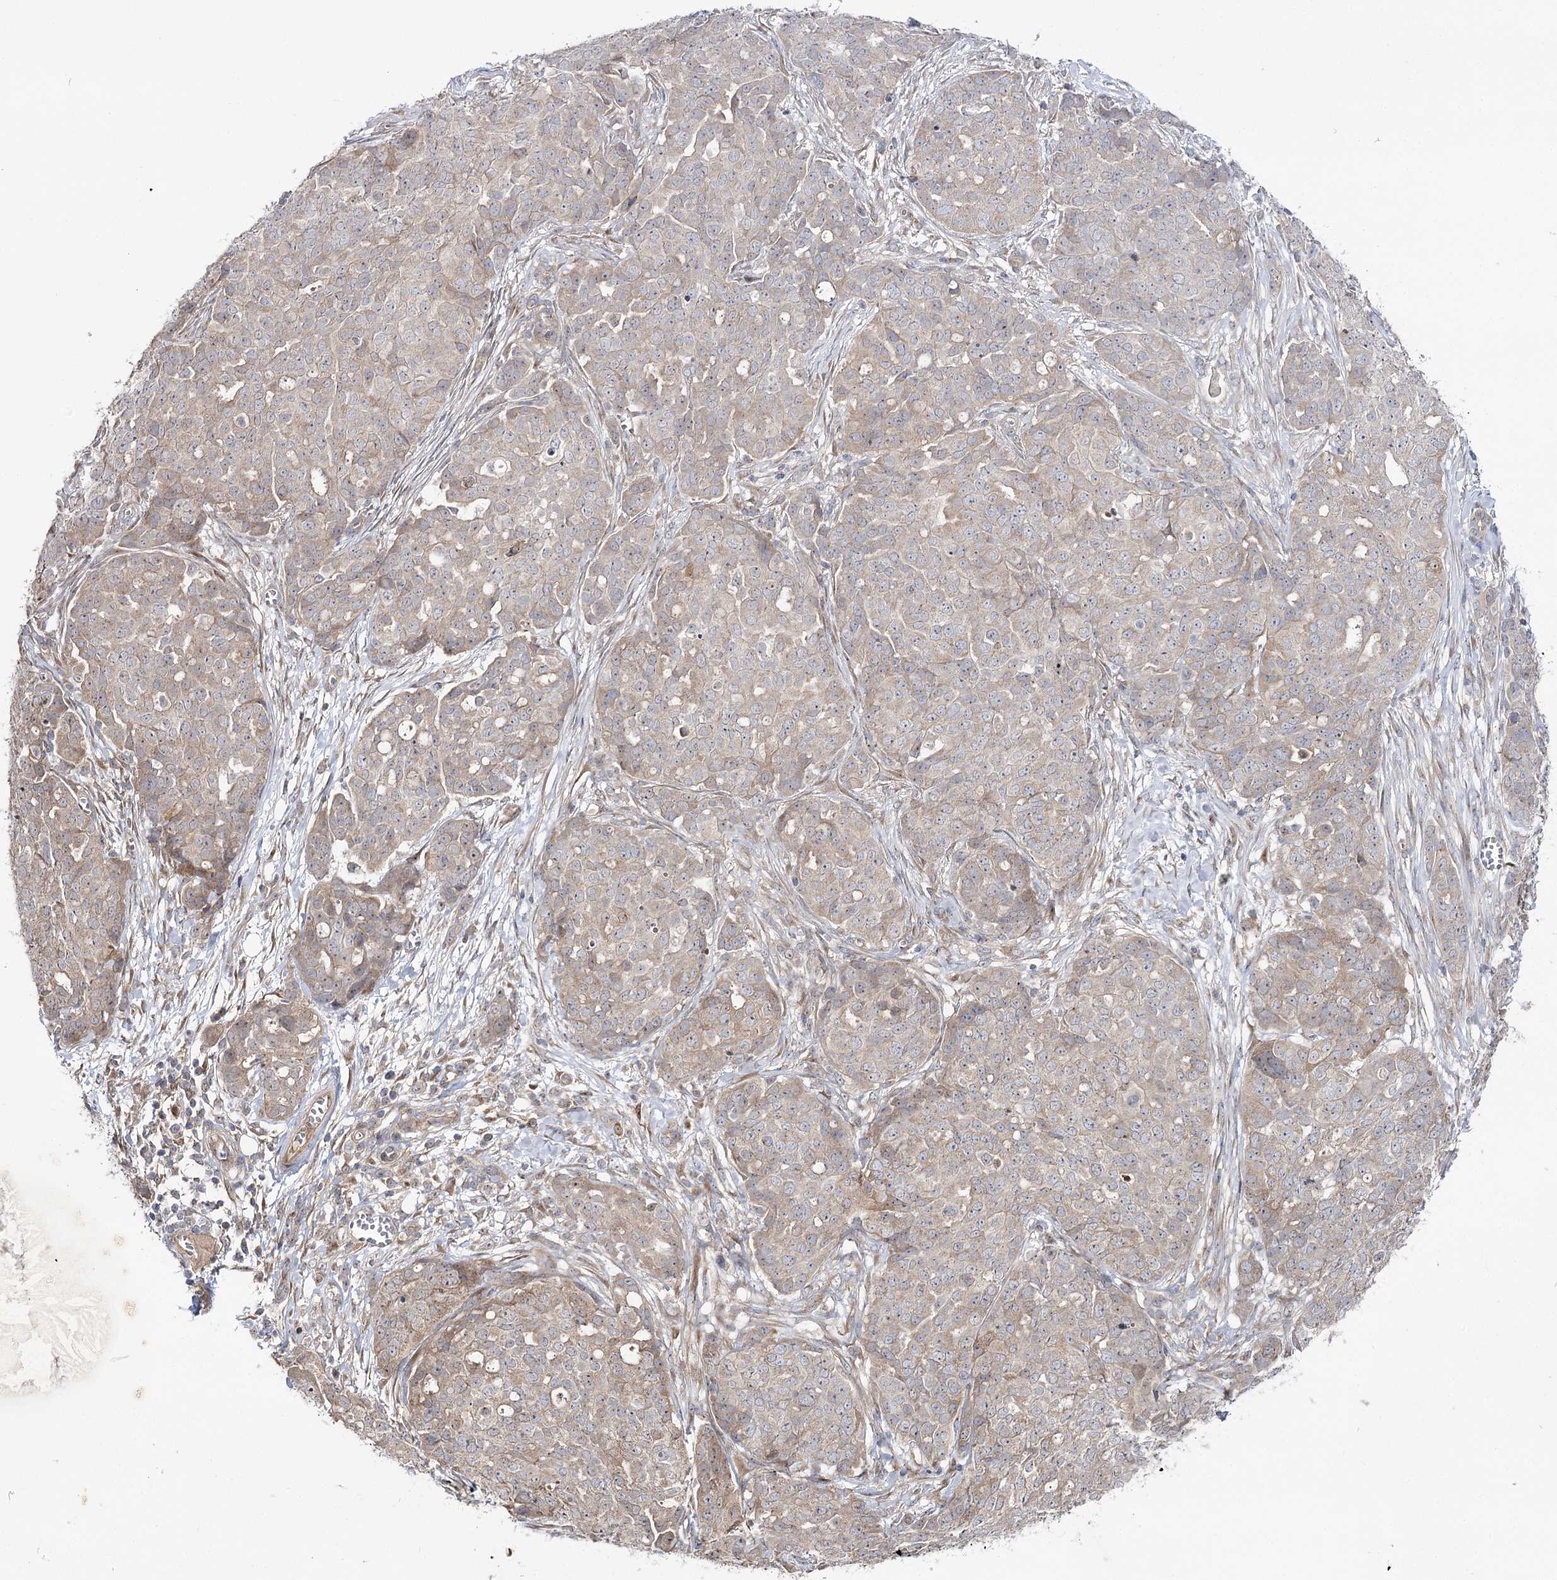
{"staining": {"intensity": "weak", "quantity": ">75%", "location": "cytoplasmic/membranous"}, "tissue": "ovarian cancer", "cell_type": "Tumor cells", "image_type": "cancer", "snomed": [{"axis": "morphology", "description": "Cystadenocarcinoma, serous, NOS"}, {"axis": "topography", "description": "Soft tissue"}, {"axis": "topography", "description": "Ovary"}], "caption": "A high-resolution histopathology image shows immunohistochemistry staining of ovarian cancer (serous cystadenocarcinoma), which shows weak cytoplasmic/membranous staining in approximately >75% of tumor cells. (DAB (3,3'-diaminobenzidine) = brown stain, brightfield microscopy at high magnification).", "gene": "C11orf80", "patient": {"sex": "female", "age": 57}}